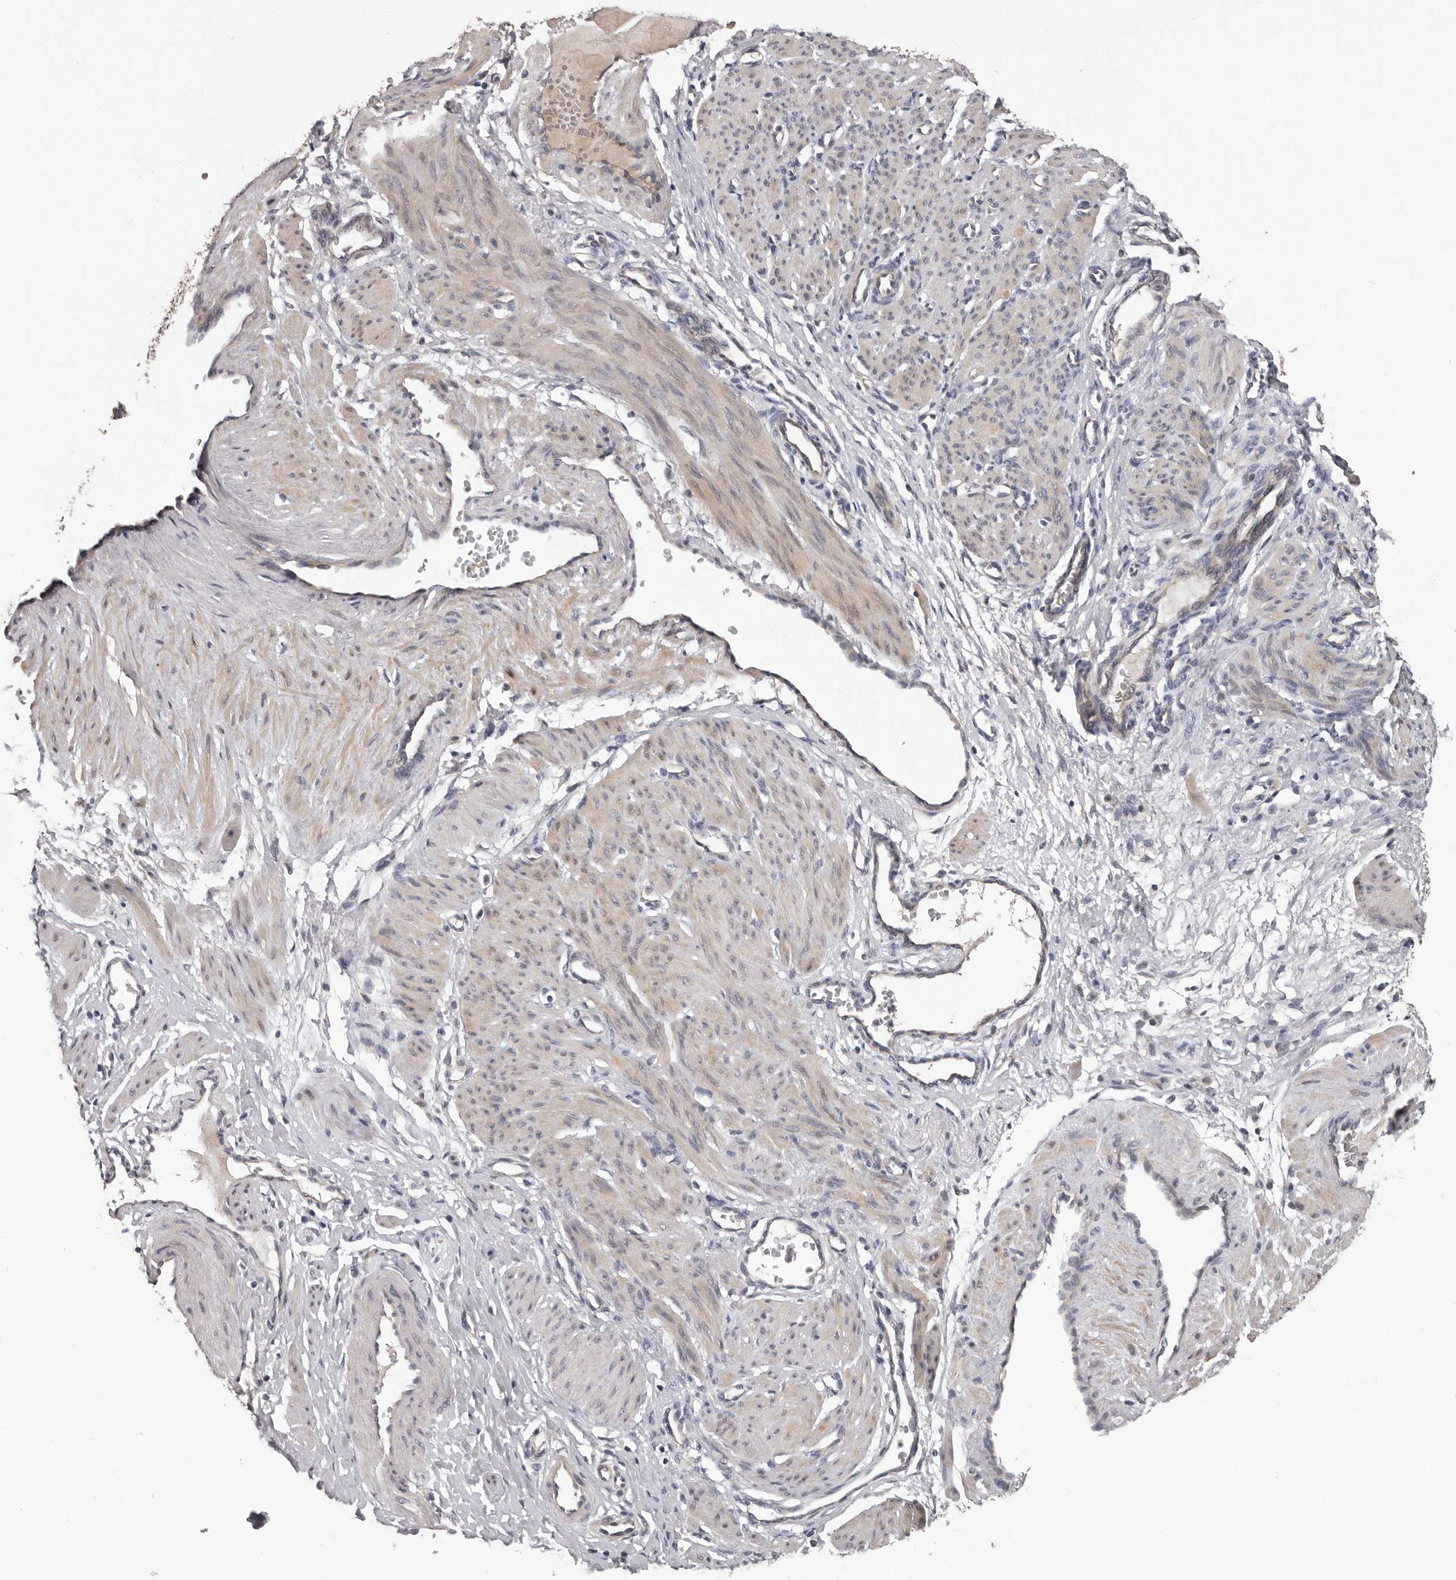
{"staining": {"intensity": "weak", "quantity": ">75%", "location": "cytoplasmic/membranous"}, "tissue": "smooth muscle", "cell_type": "Smooth muscle cells", "image_type": "normal", "snomed": [{"axis": "morphology", "description": "Normal tissue, NOS"}, {"axis": "topography", "description": "Endometrium"}], "caption": "Normal smooth muscle shows weak cytoplasmic/membranous positivity in about >75% of smooth muscle cells (DAB (3,3'-diaminobenzidine) IHC with brightfield microscopy, high magnification)..", "gene": "RNF217", "patient": {"sex": "female", "age": 33}}